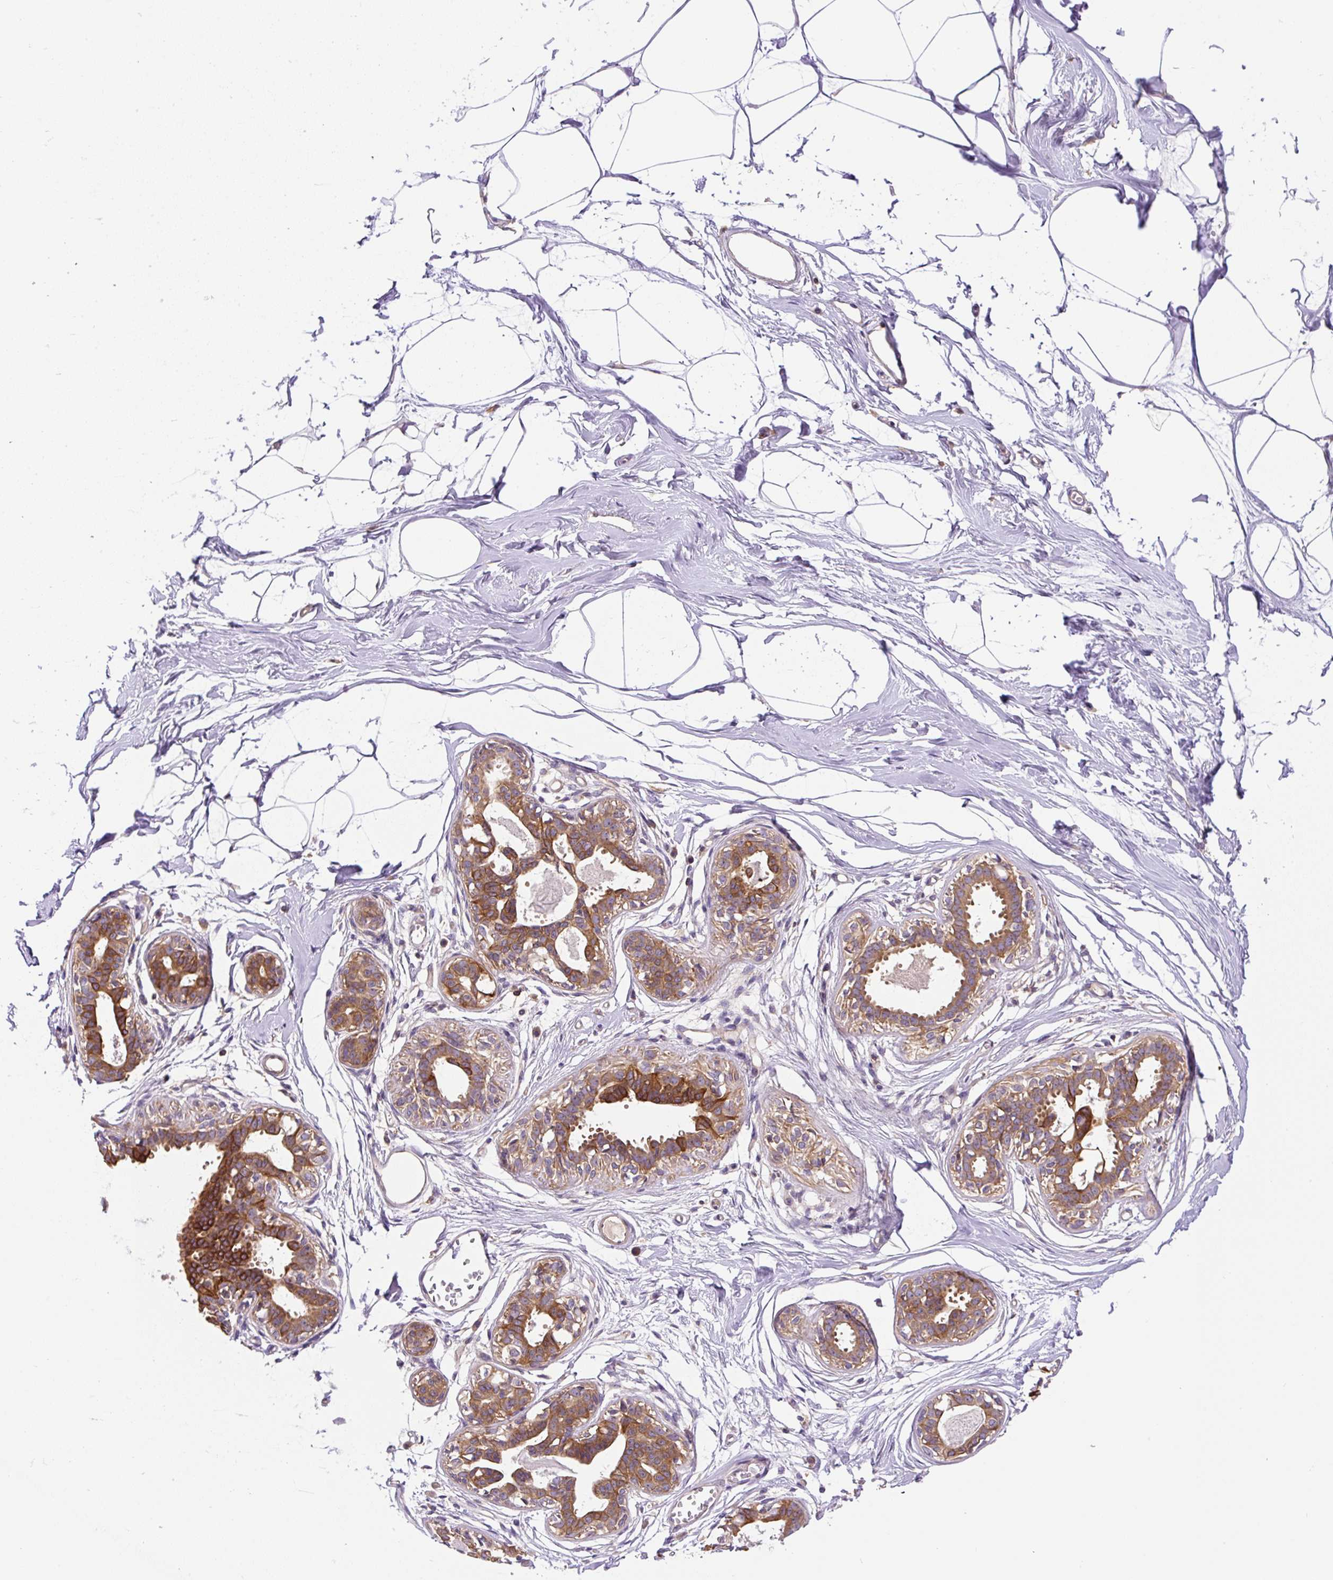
{"staining": {"intensity": "negative", "quantity": "none", "location": "none"}, "tissue": "breast", "cell_type": "Adipocytes", "image_type": "normal", "snomed": [{"axis": "morphology", "description": "Normal tissue, NOS"}, {"axis": "topography", "description": "Breast"}], "caption": "A high-resolution photomicrograph shows immunohistochemistry (IHC) staining of benign breast, which exhibits no significant expression in adipocytes.", "gene": "CCDC28A", "patient": {"sex": "female", "age": 45}}